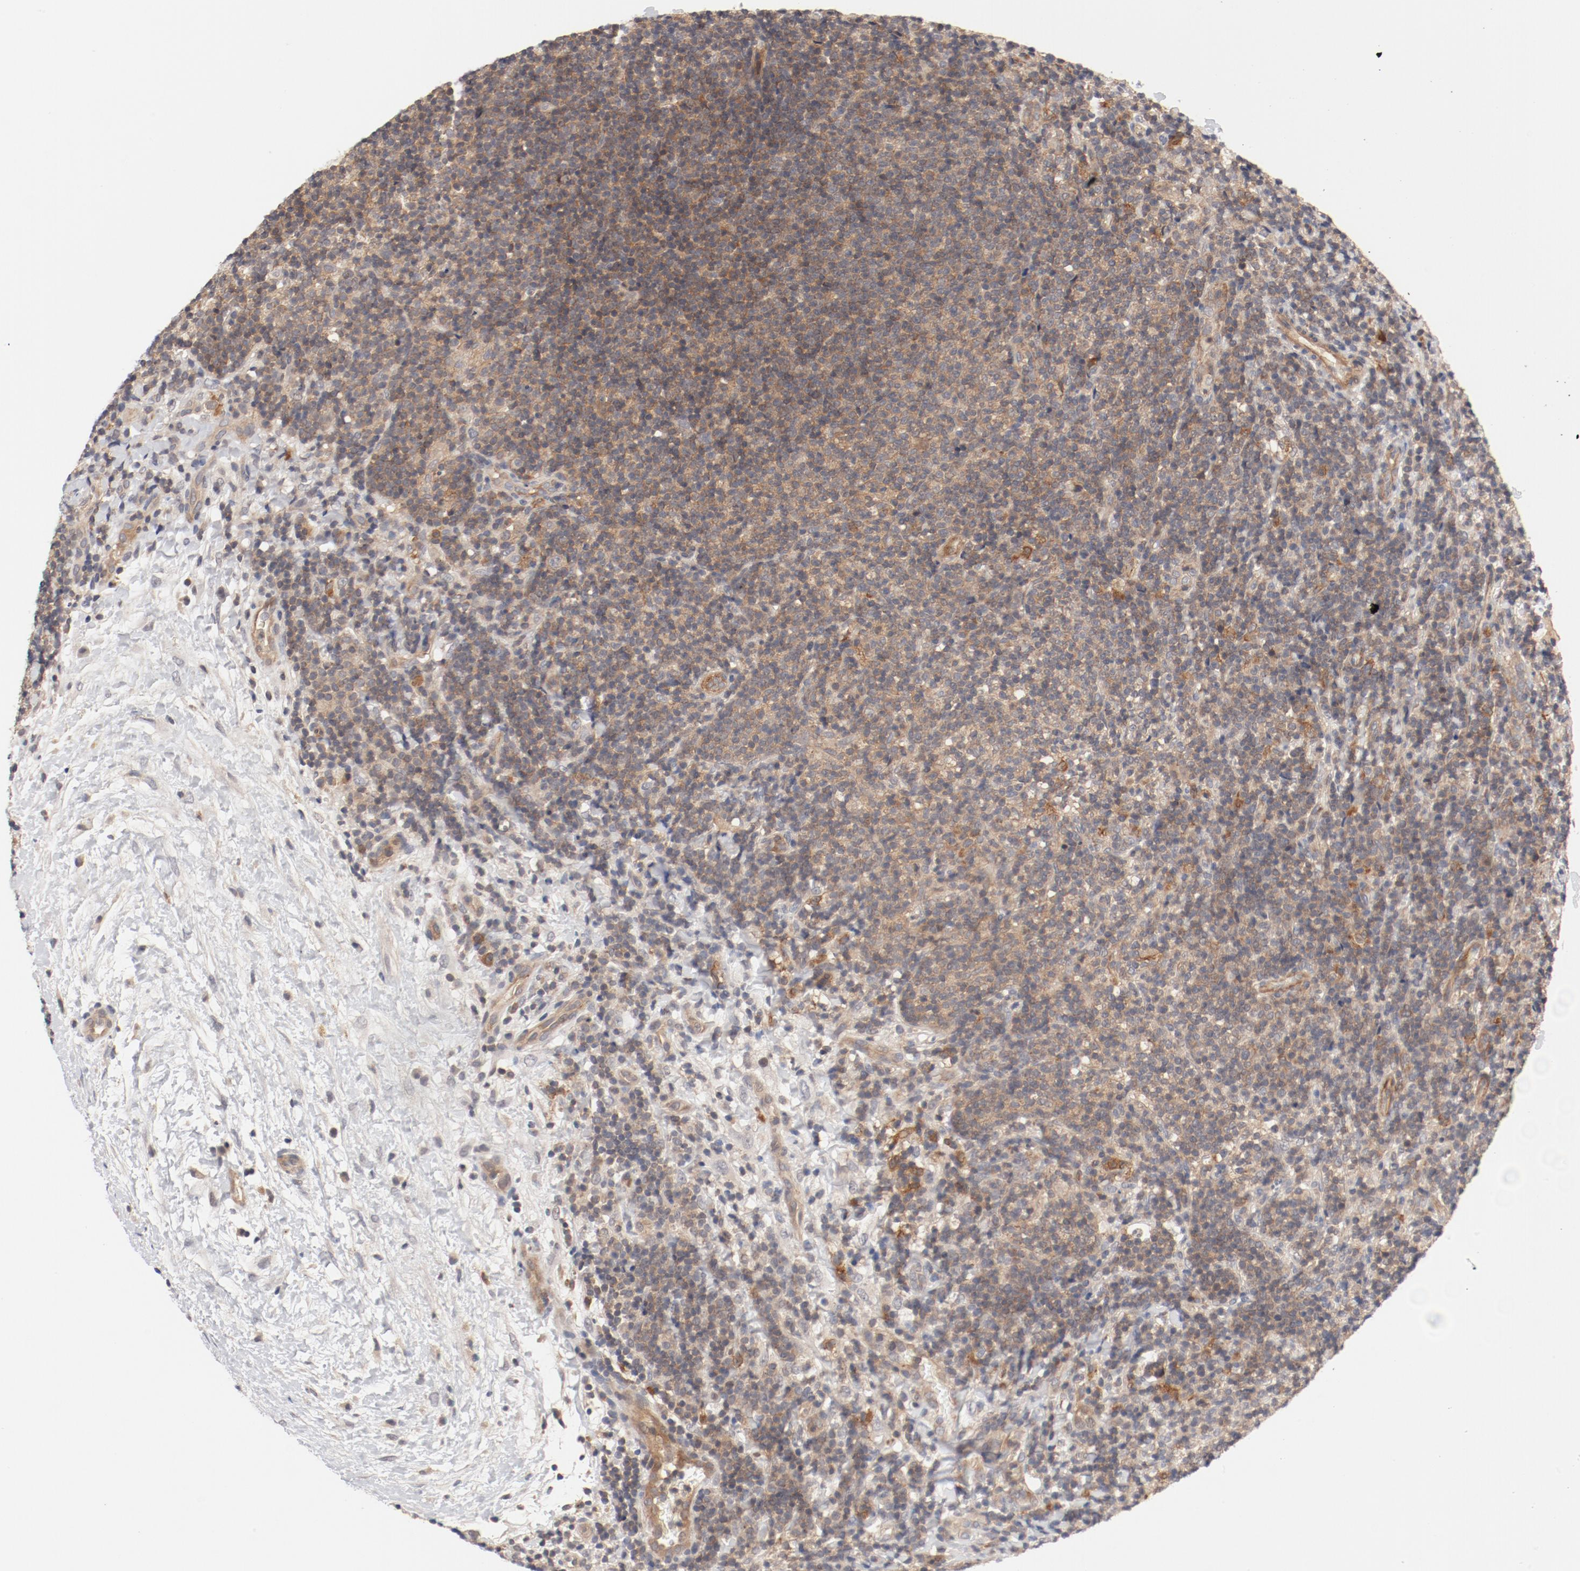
{"staining": {"intensity": "strong", "quantity": ">75%", "location": "cytoplasmic/membranous"}, "tissue": "lymphoma", "cell_type": "Tumor cells", "image_type": "cancer", "snomed": [{"axis": "morphology", "description": "Malignant lymphoma, non-Hodgkin's type, Low grade"}, {"axis": "topography", "description": "Lymph node"}], "caption": "An image of human malignant lymphoma, non-Hodgkin's type (low-grade) stained for a protein exhibits strong cytoplasmic/membranous brown staining in tumor cells.", "gene": "ZNF267", "patient": {"sex": "female", "age": 76}}